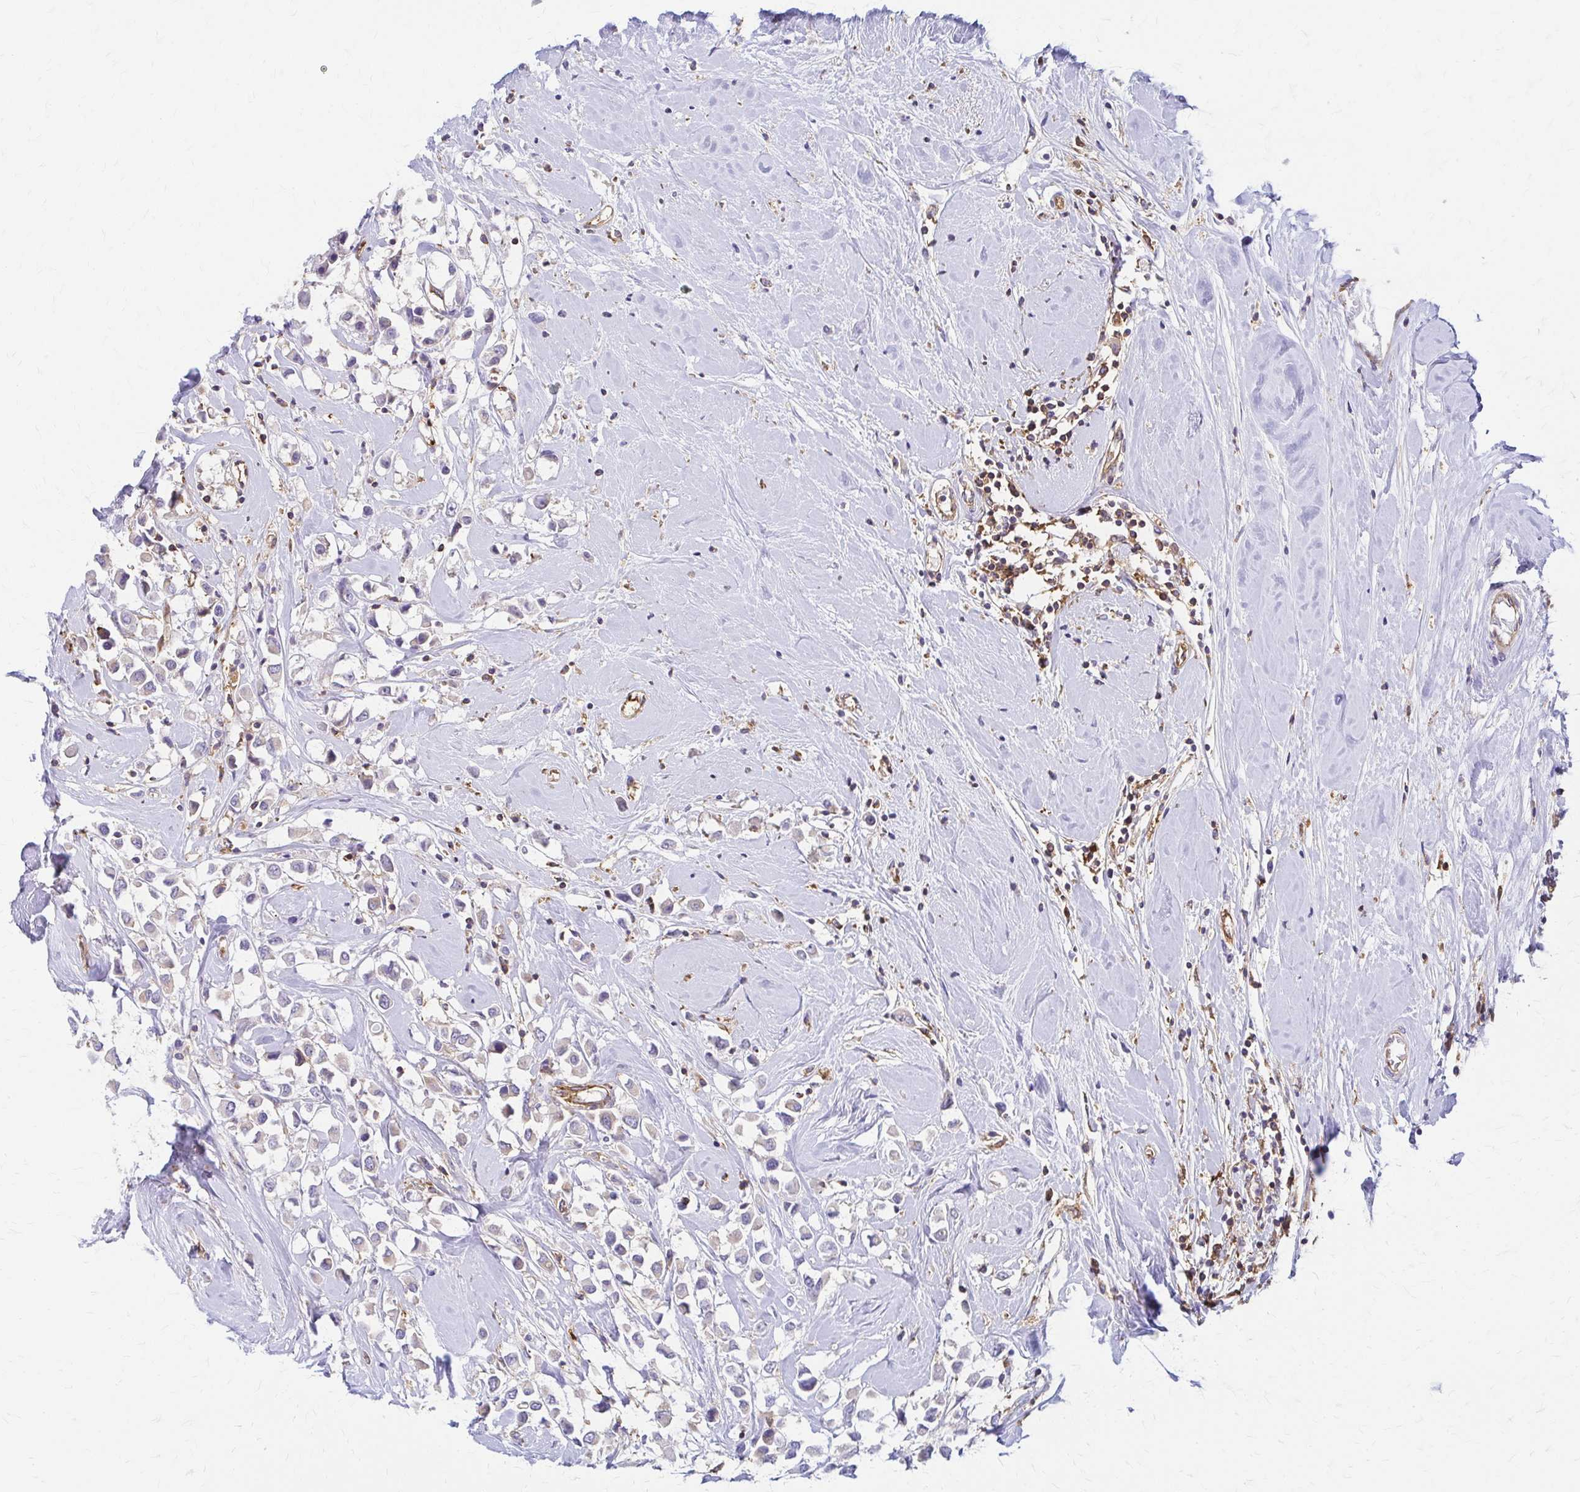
{"staining": {"intensity": "negative", "quantity": "none", "location": "none"}, "tissue": "breast cancer", "cell_type": "Tumor cells", "image_type": "cancer", "snomed": [{"axis": "morphology", "description": "Duct carcinoma"}, {"axis": "topography", "description": "Breast"}], "caption": "Human breast cancer stained for a protein using immunohistochemistry reveals no expression in tumor cells.", "gene": "WASF2", "patient": {"sex": "female", "age": 61}}